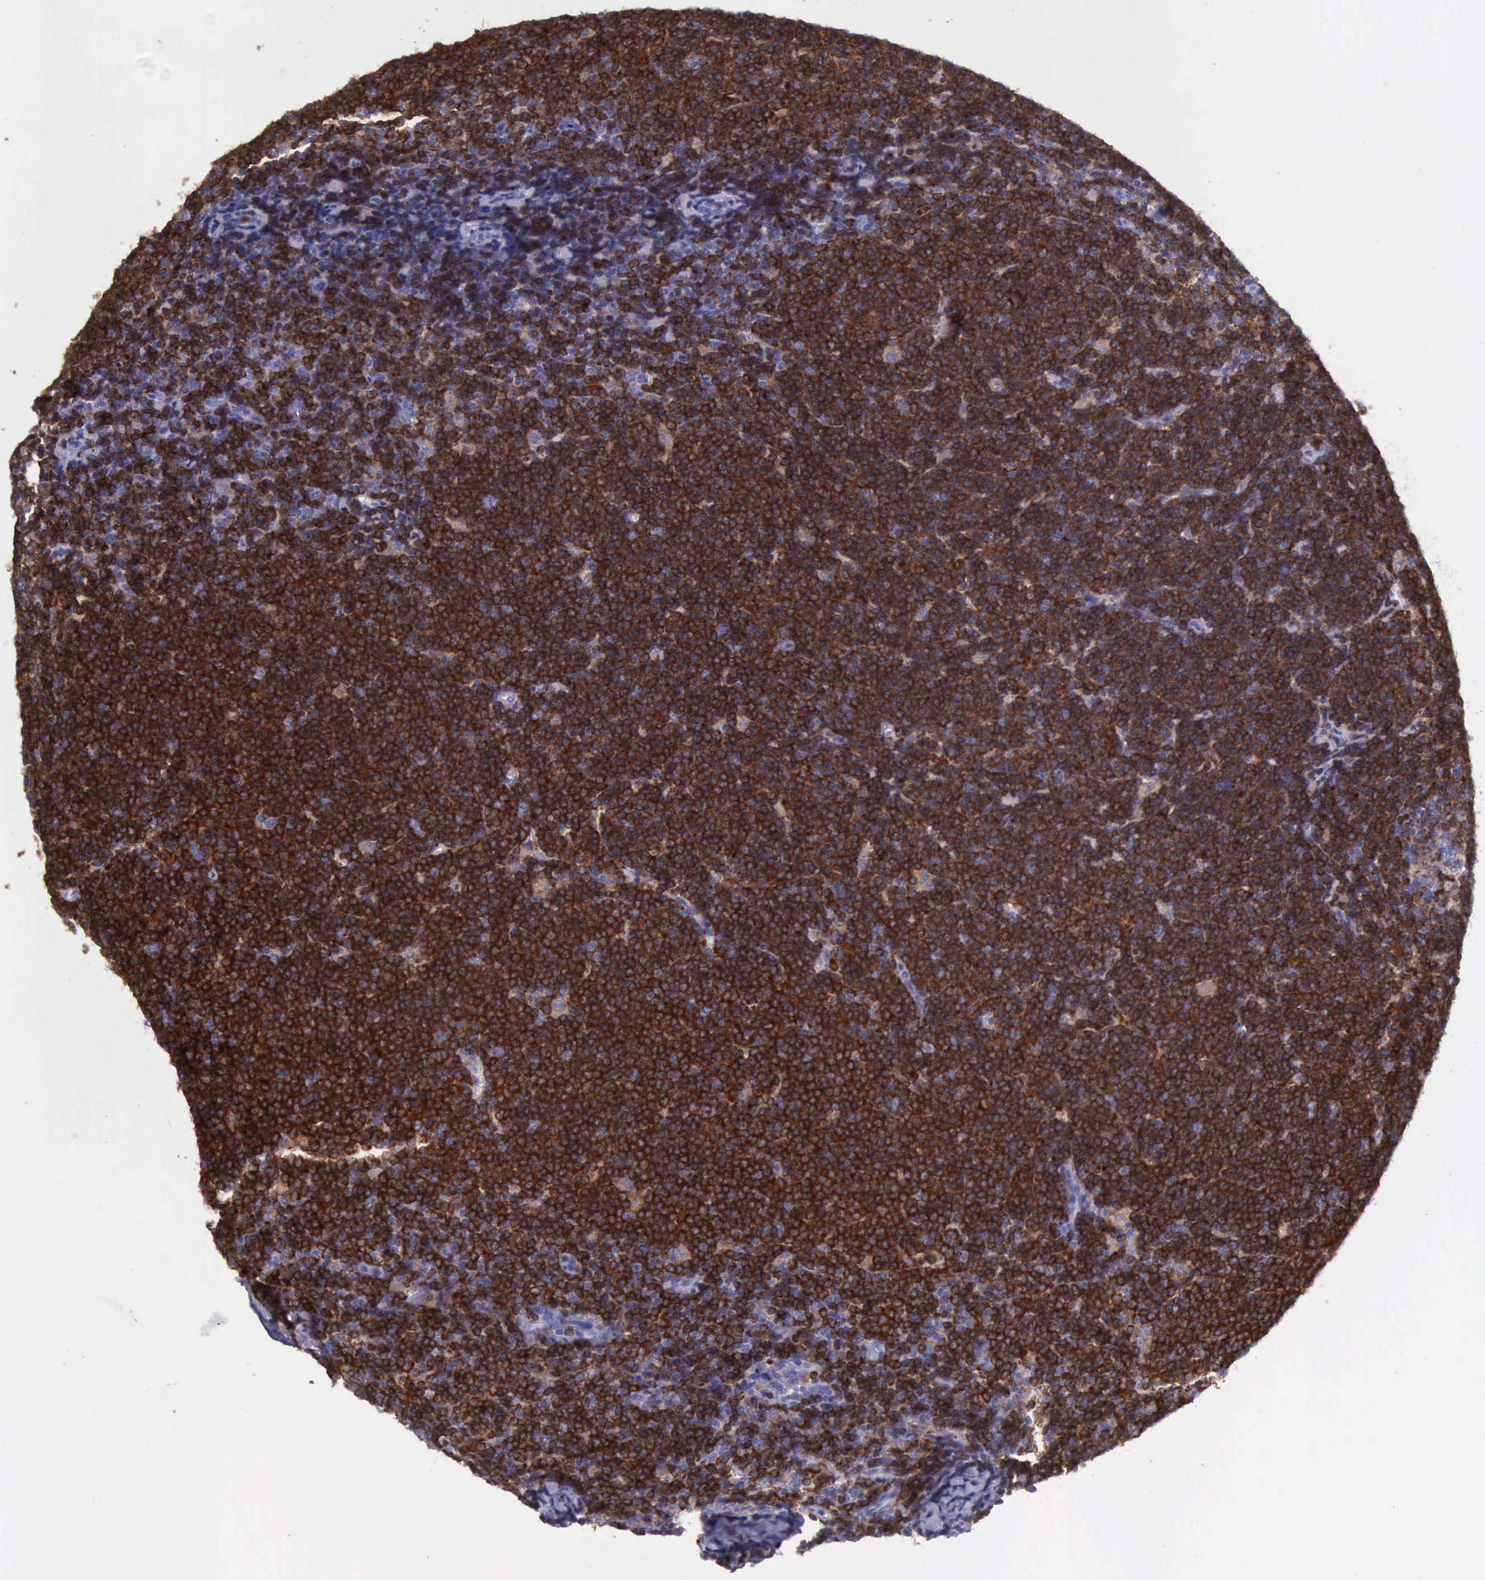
{"staining": {"intensity": "strong", "quantity": ">75%", "location": "cytoplasmic/membranous"}, "tissue": "lymphoma", "cell_type": "Tumor cells", "image_type": "cancer", "snomed": [{"axis": "morphology", "description": "Malignant lymphoma, non-Hodgkin's type, Low grade"}, {"axis": "topography", "description": "Lymph node"}], "caption": "Strong cytoplasmic/membranous staining for a protein is appreciated in about >75% of tumor cells of low-grade malignant lymphoma, non-Hodgkin's type using immunohistochemistry.", "gene": "BTK", "patient": {"sex": "male", "age": 65}}